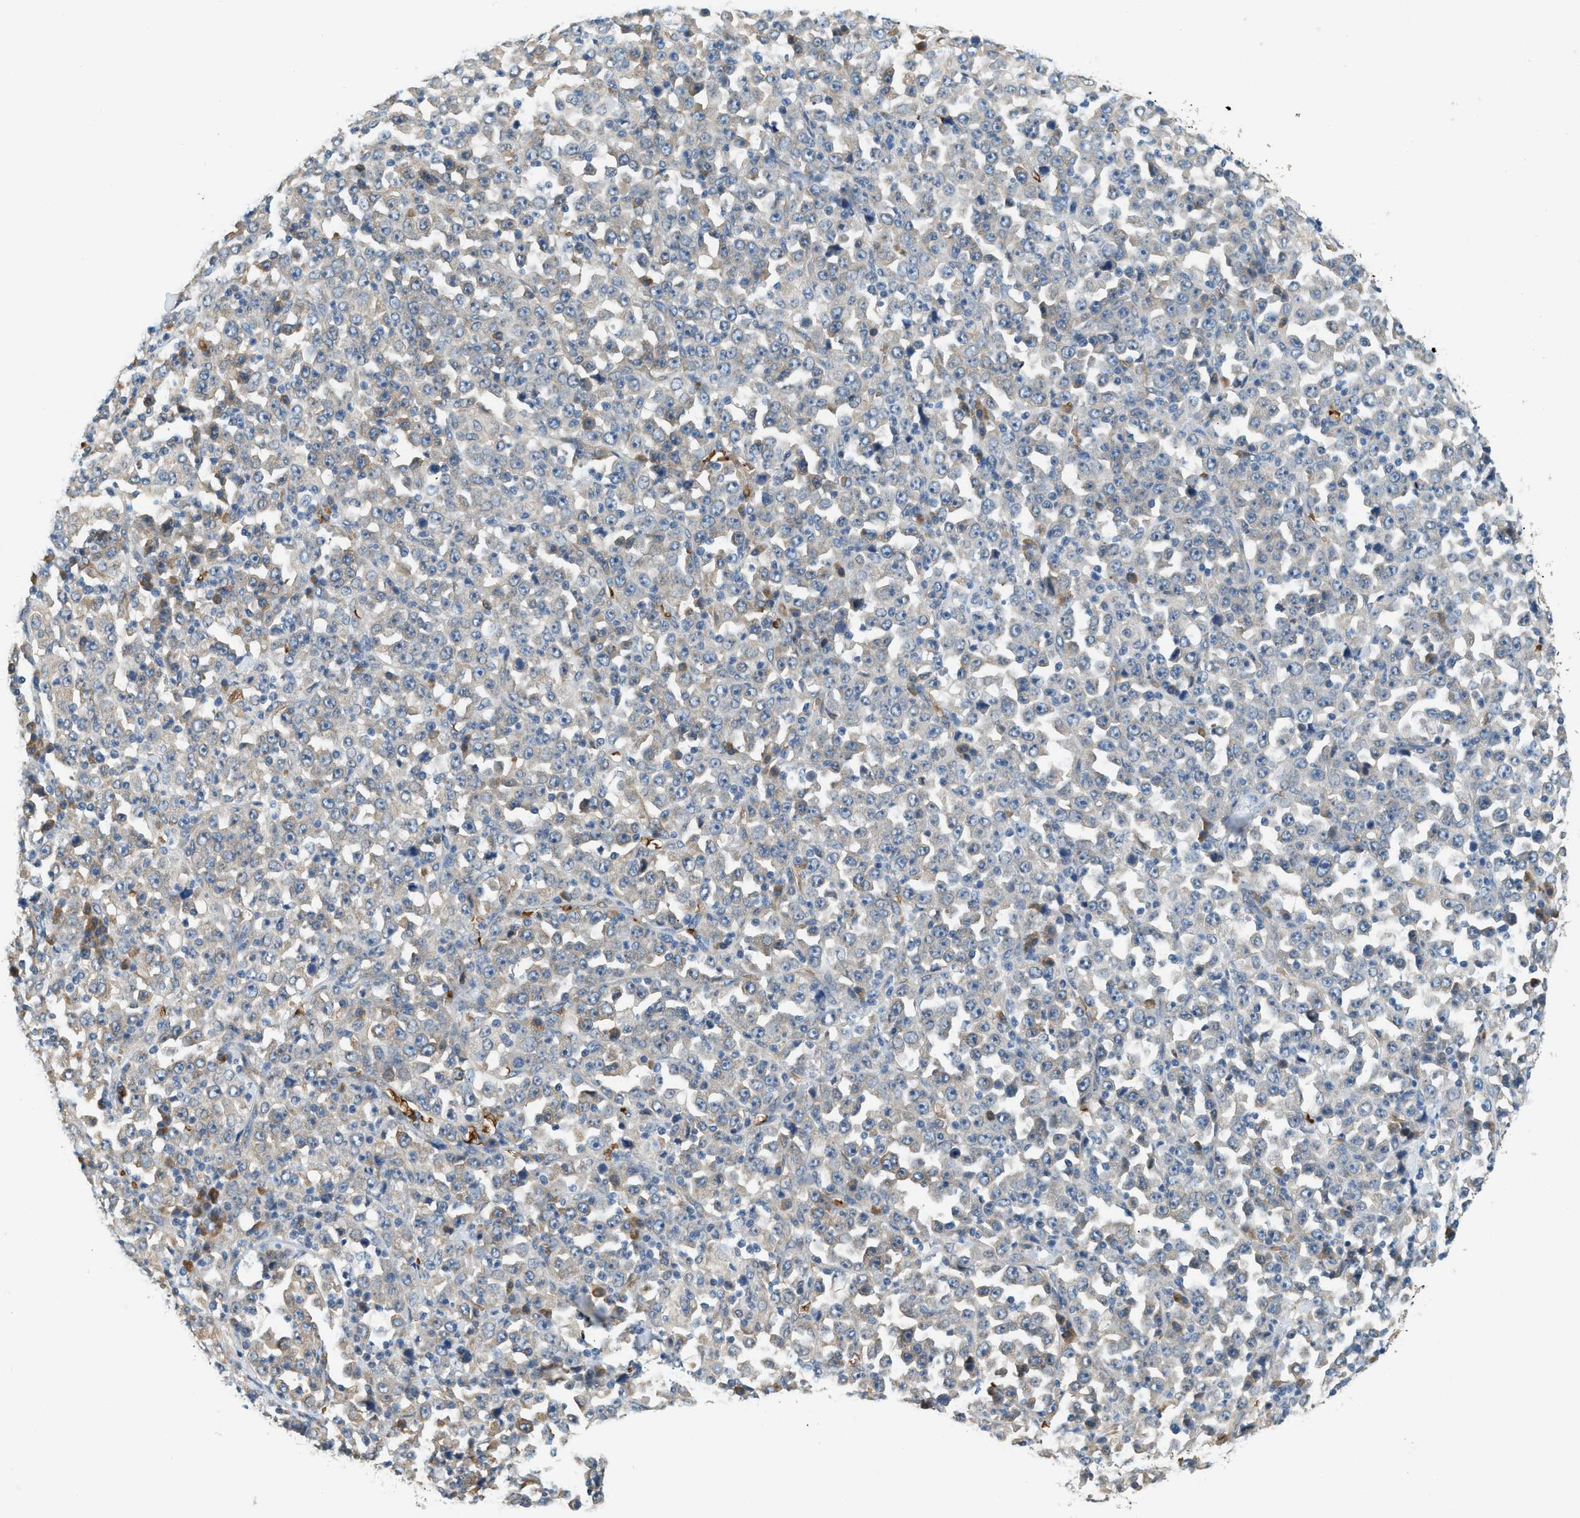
{"staining": {"intensity": "negative", "quantity": "none", "location": "none"}, "tissue": "stomach cancer", "cell_type": "Tumor cells", "image_type": "cancer", "snomed": [{"axis": "morphology", "description": "Normal tissue, NOS"}, {"axis": "morphology", "description": "Adenocarcinoma, NOS"}, {"axis": "topography", "description": "Stomach, upper"}, {"axis": "topography", "description": "Stomach"}], "caption": "Tumor cells show no significant protein expression in stomach adenocarcinoma. (DAB immunohistochemistry visualized using brightfield microscopy, high magnification).", "gene": "CYTH2", "patient": {"sex": "male", "age": 59}}